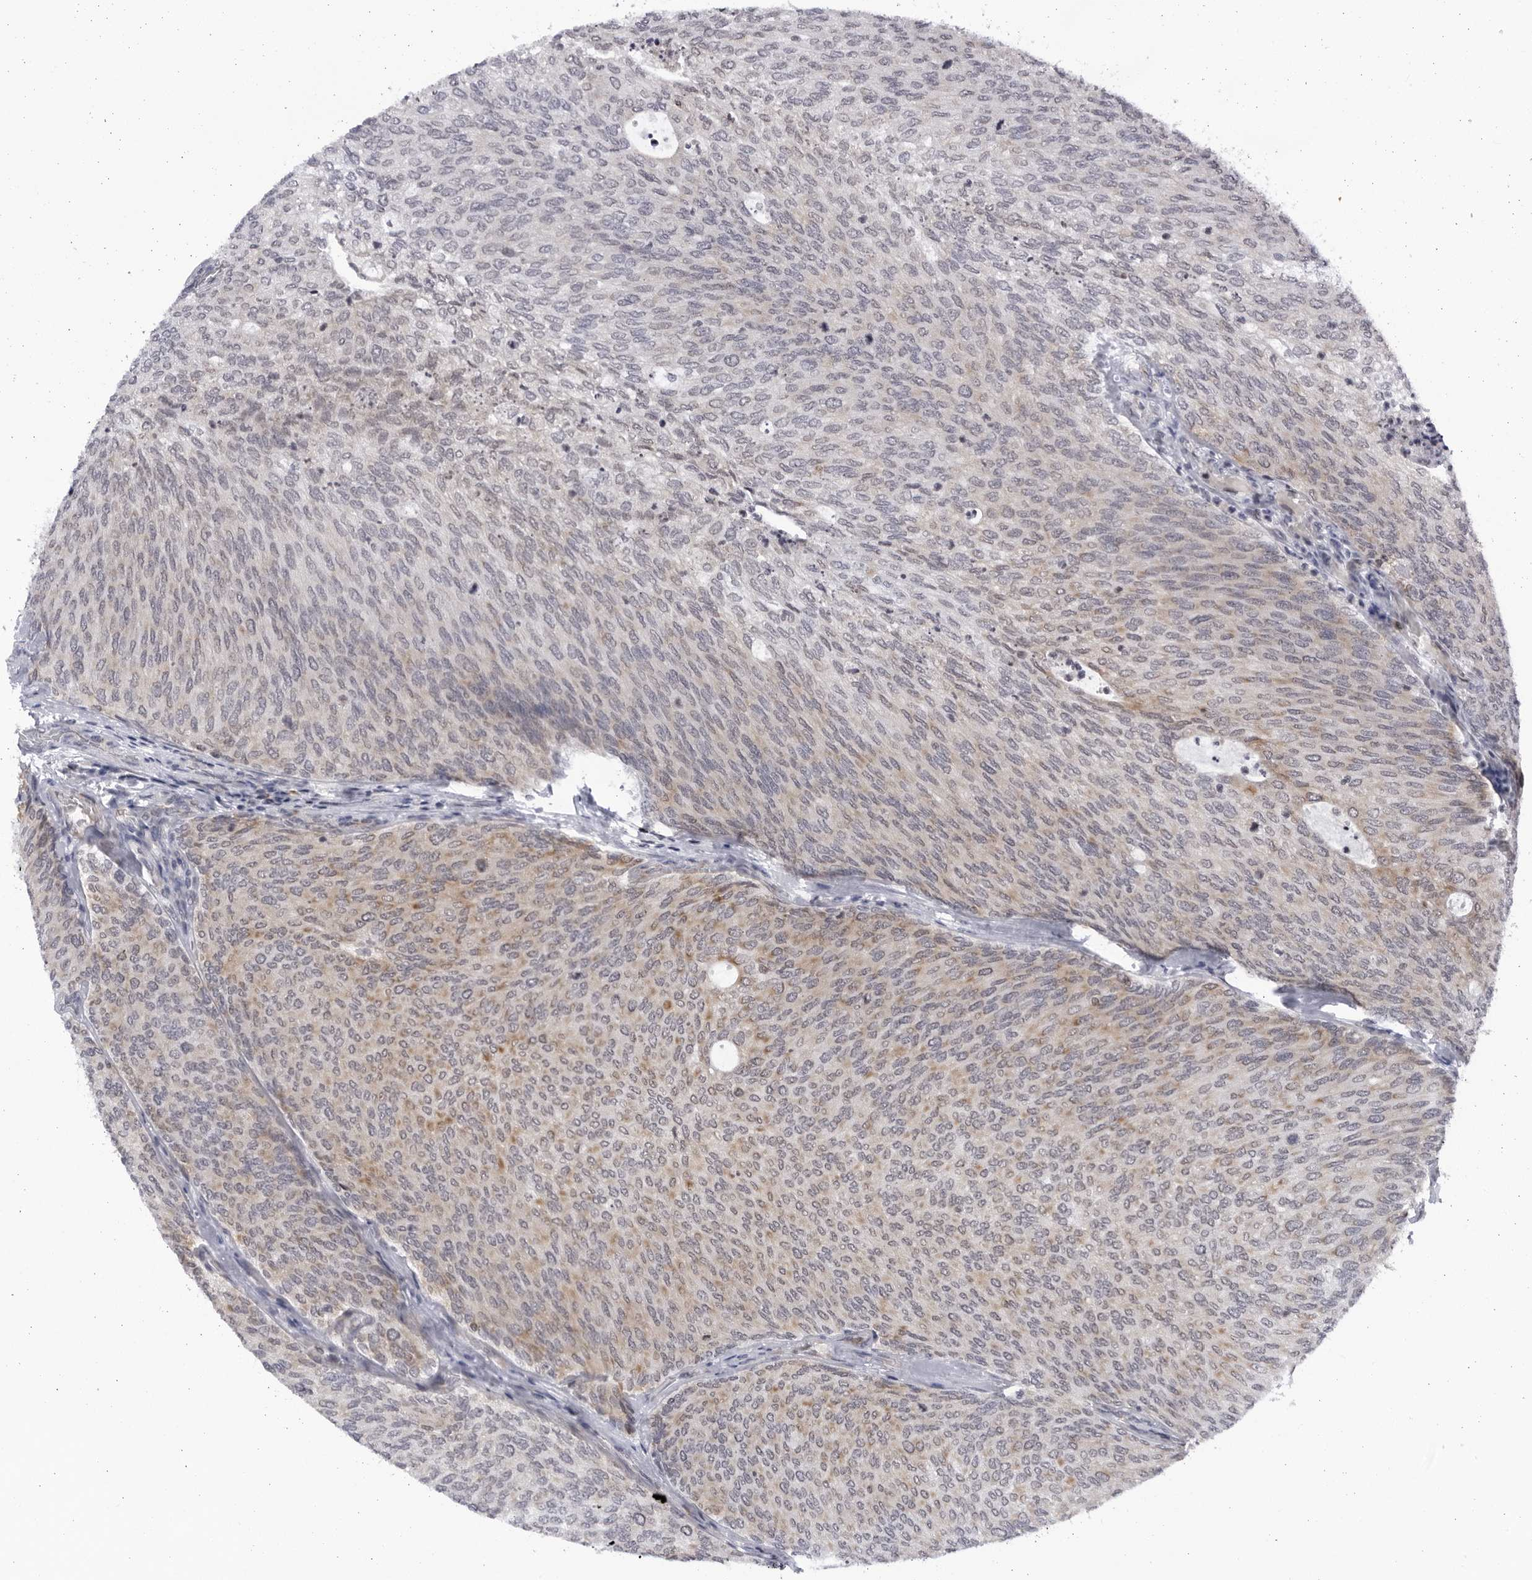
{"staining": {"intensity": "weak", "quantity": "25%-75%", "location": "cytoplasmic/membranous"}, "tissue": "urothelial cancer", "cell_type": "Tumor cells", "image_type": "cancer", "snomed": [{"axis": "morphology", "description": "Urothelial carcinoma, Low grade"}, {"axis": "topography", "description": "Urinary bladder"}], "caption": "High-power microscopy captured an immunohistochemistry histopathology image of low-grade urothelial carcinoma, revealing weak cytoplasmic/membranous staining in approximately 25%-75% of tumor cells.", "gene": "SLC25A22", "patient": {"sex": "female", "age": 79}}